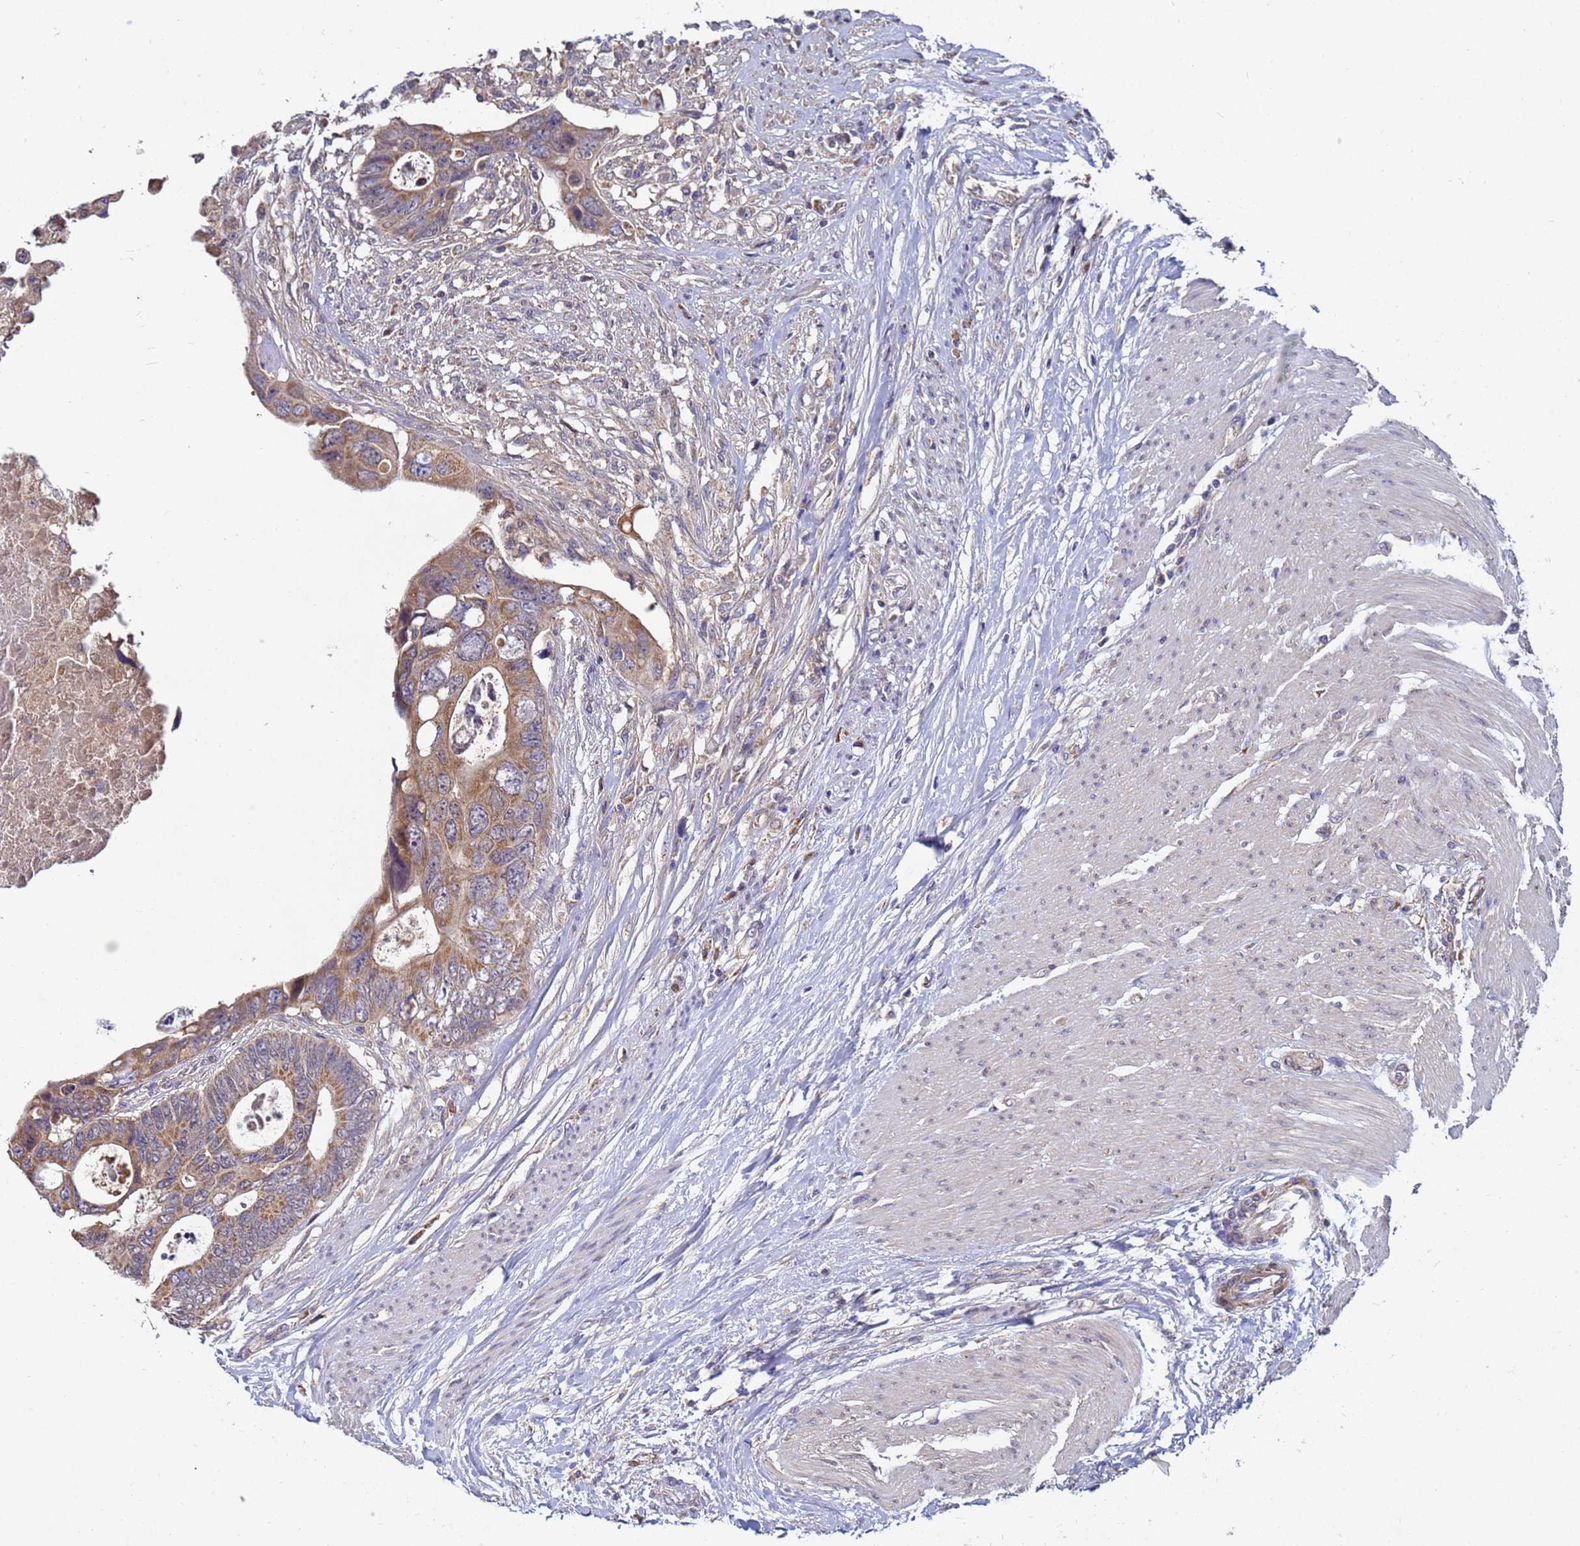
{"staining": {"intensity": "weak", "quantity": "25%-75%", "location": "cytoplasmic/membranous"}, "tissue": "colorectal cancer", "cell_type": "Tumor cells", "image_type": "cancer", "snomed": [{"axis": "morphology", "description": "Adenocarcinoma, NOS"}, {"axis": "topography", "description": "Rectum"}], "caption": "Protein staining shows weak cytoplasmic/membranous positivity in approximately 25%-75% of tumor cells in colorectal cancer.", "gene": "C5orf34", "patient": {"sex": "female", "age": 78}}